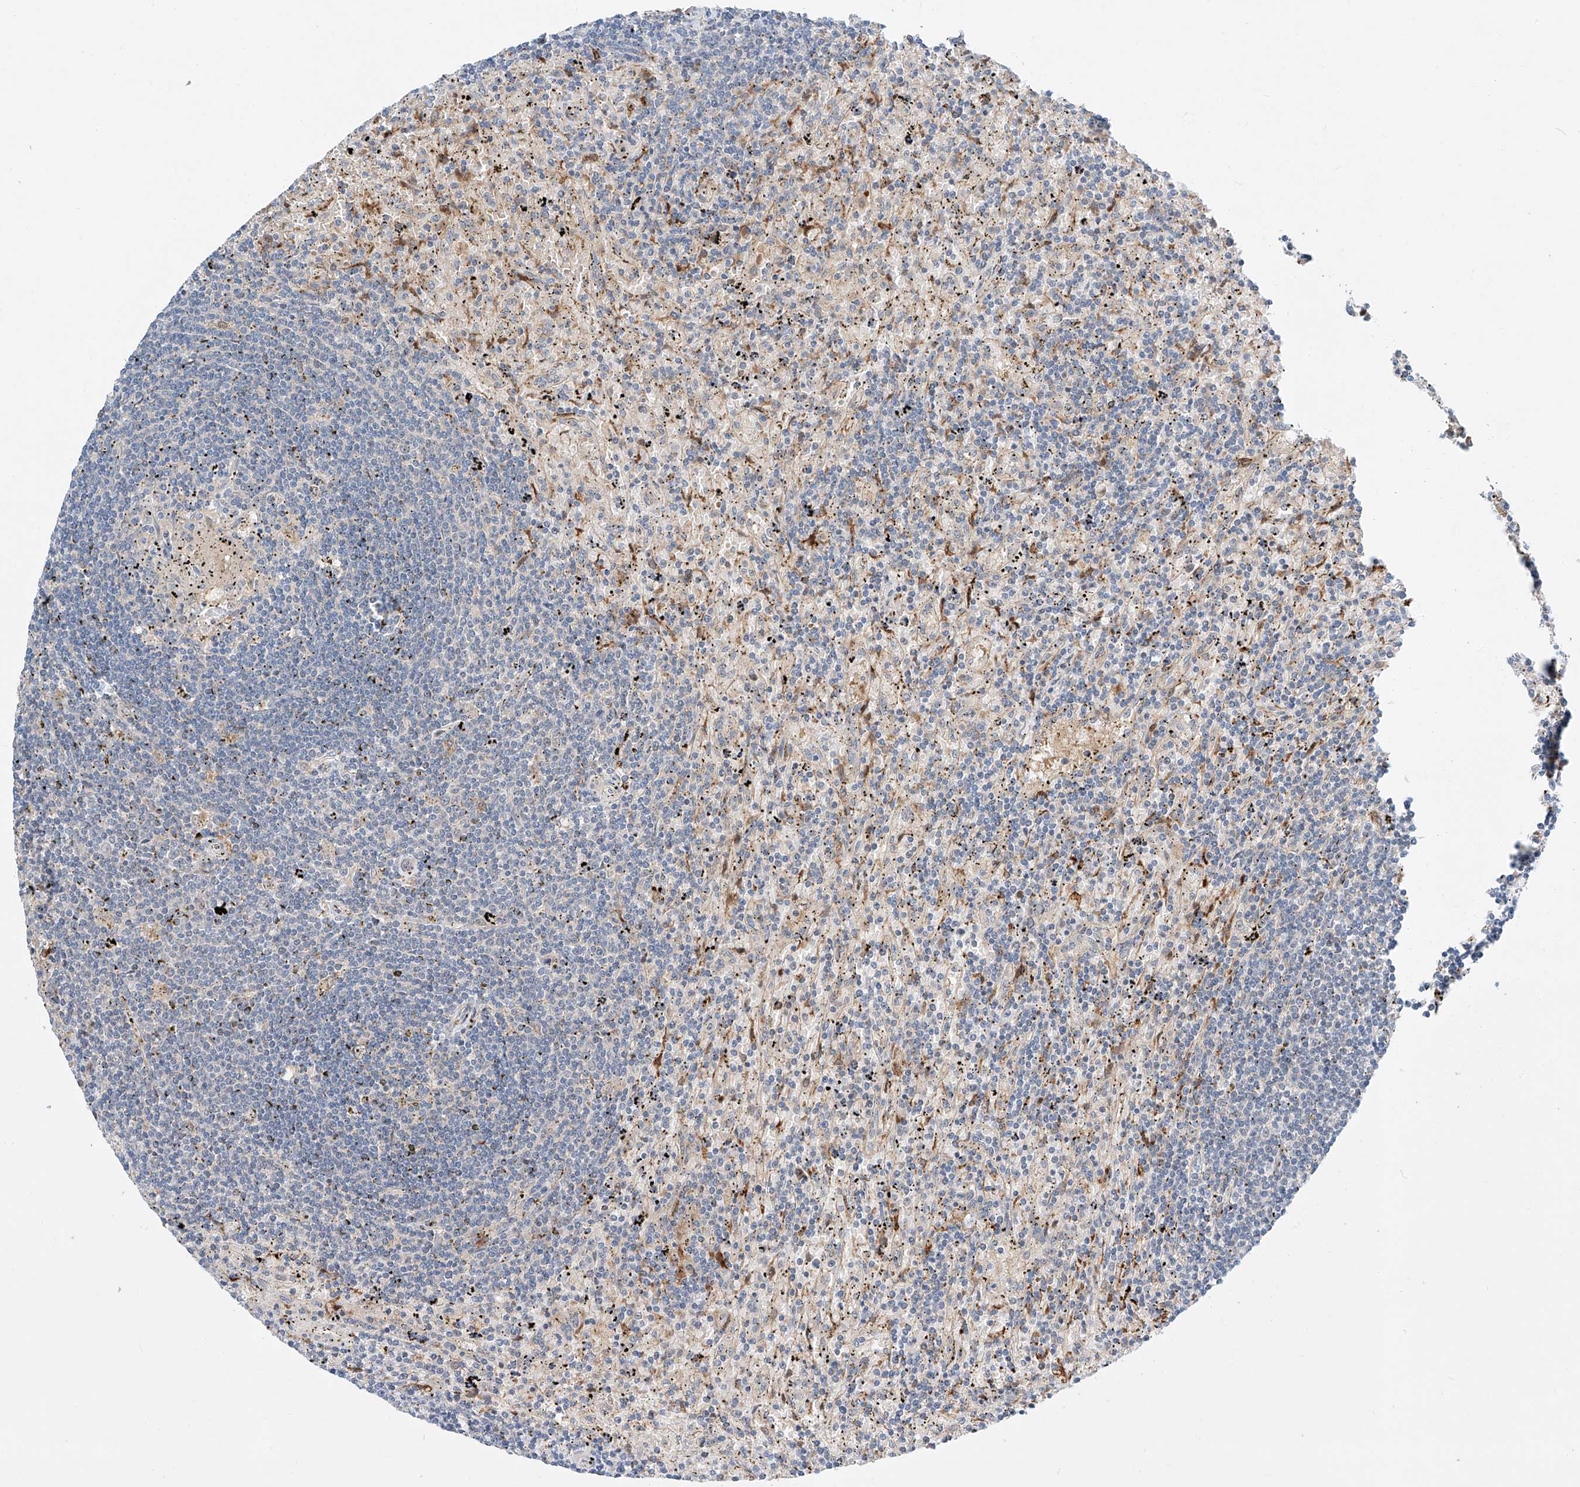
{"staining": {"intensity": "negative", "quantity": "none", "location": "none"}, "tissue": "lymphoma", "cell_type": "Tumor cells", "image_type": "cancer", "snomed": [{"axis": "morphology", "description": "Malignant lymphoma, non-Hodgkin's type, Low grade"}, {"axis": "topography", "description": "Spleen"}], "caption": "IHC micrograph of neoplastic tissue: malignant lymphoma, non-Hodgkin's type (low-grade) stained with DAB reveals no significant protein staining in tumor cells.", "gene": "CLDND1", "patient": {"sex": "male", "age": 76}}